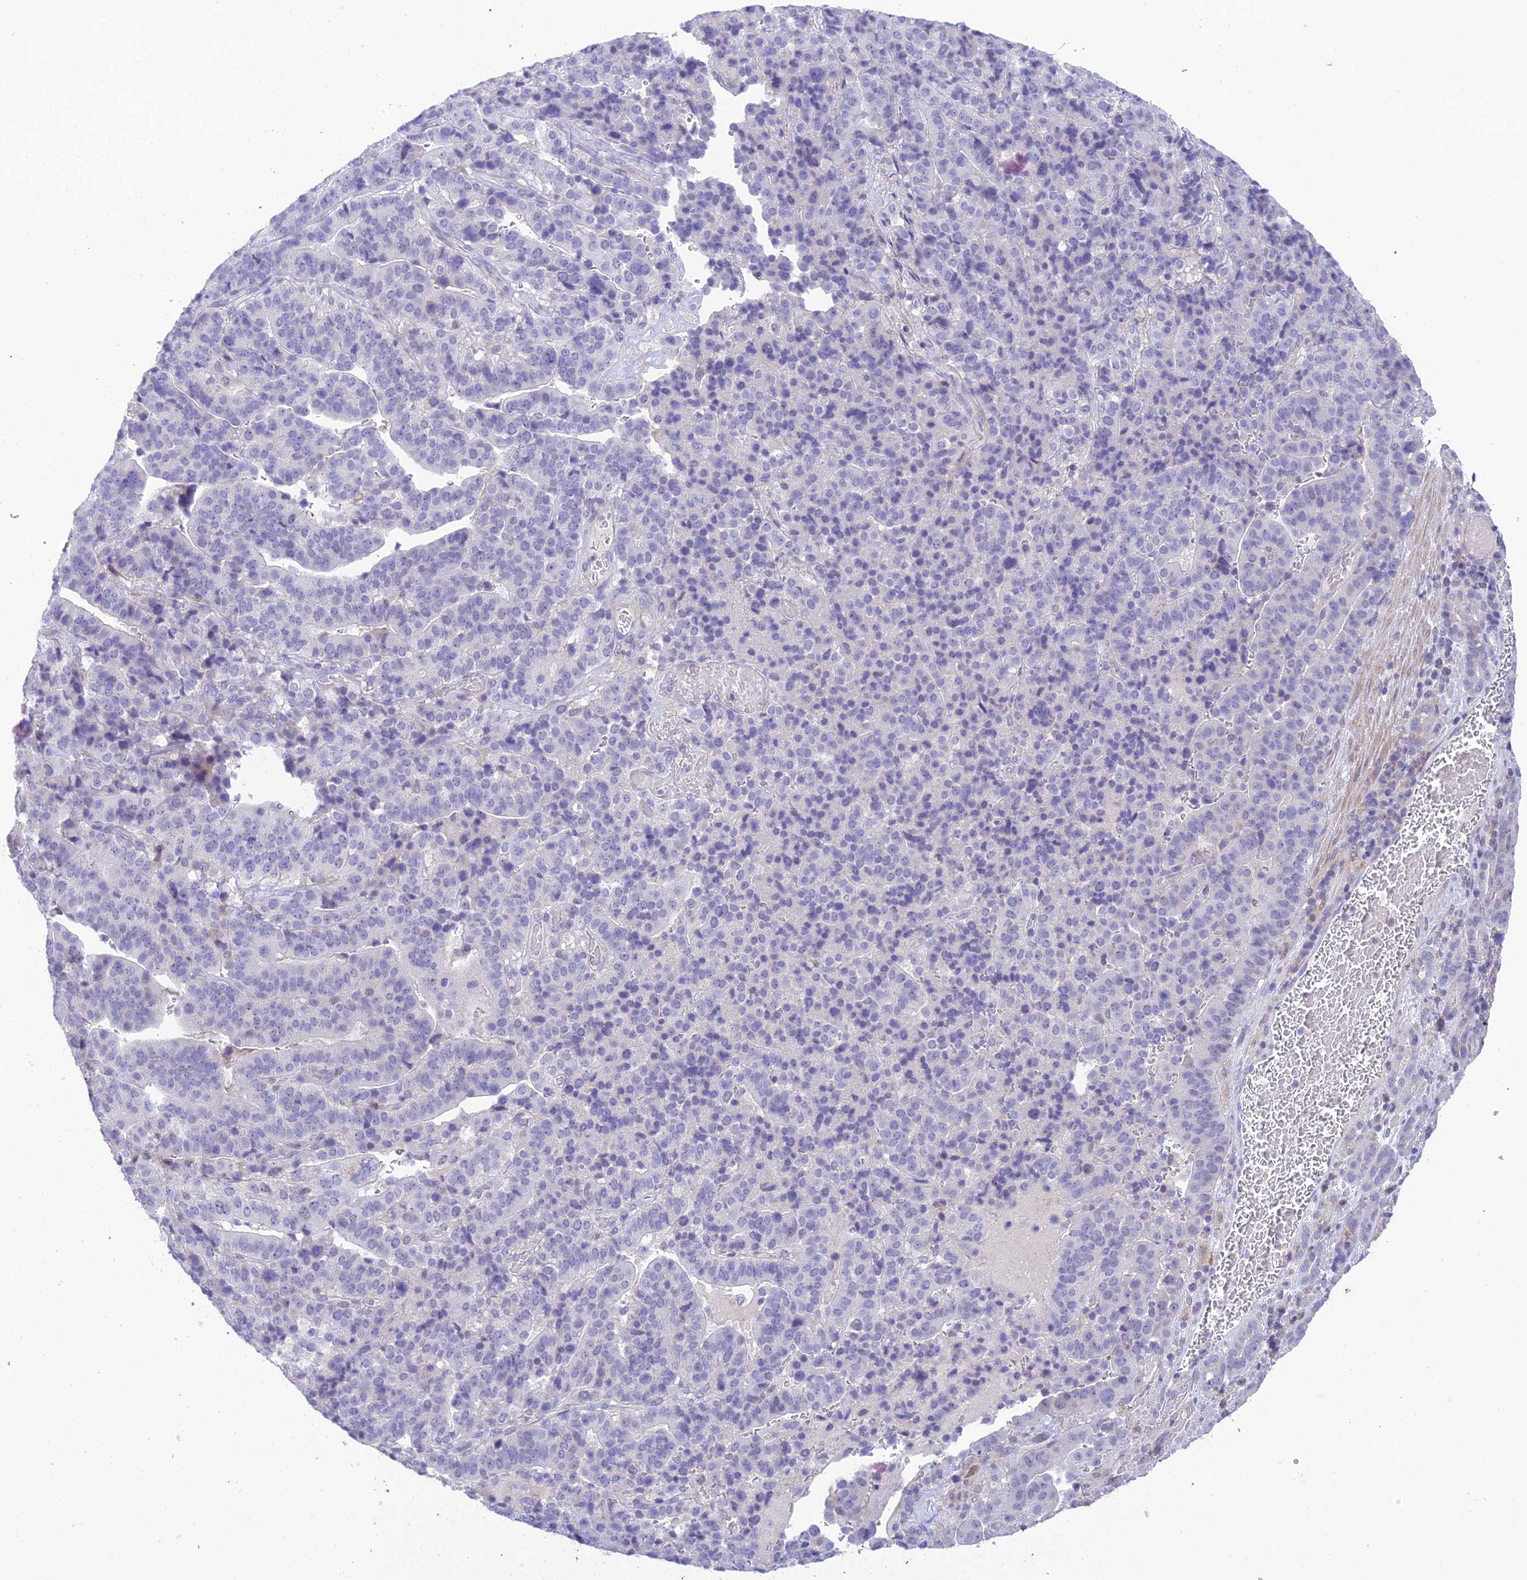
{"staining": {"intensity": "negative", "quantity": "none", "location": "none"}, "tissue": "stomach cancer", "cell_type": "Tumor cells", "image_type": "cancer", "snomed": [{"axis": "morphology", "description": "Adenocarcinoma, NOS"}, {"axis": "topography", "description": "Stomach"}], "caption": "DAB (3,3'-diaminobenzidine) immunohistochemical staining of stomach cancer (adenocarcinoma) demonstrates no significant positivity in tumor cells.", "gene": "BMT2", "patient": {"sex": "male", "age": 48}}